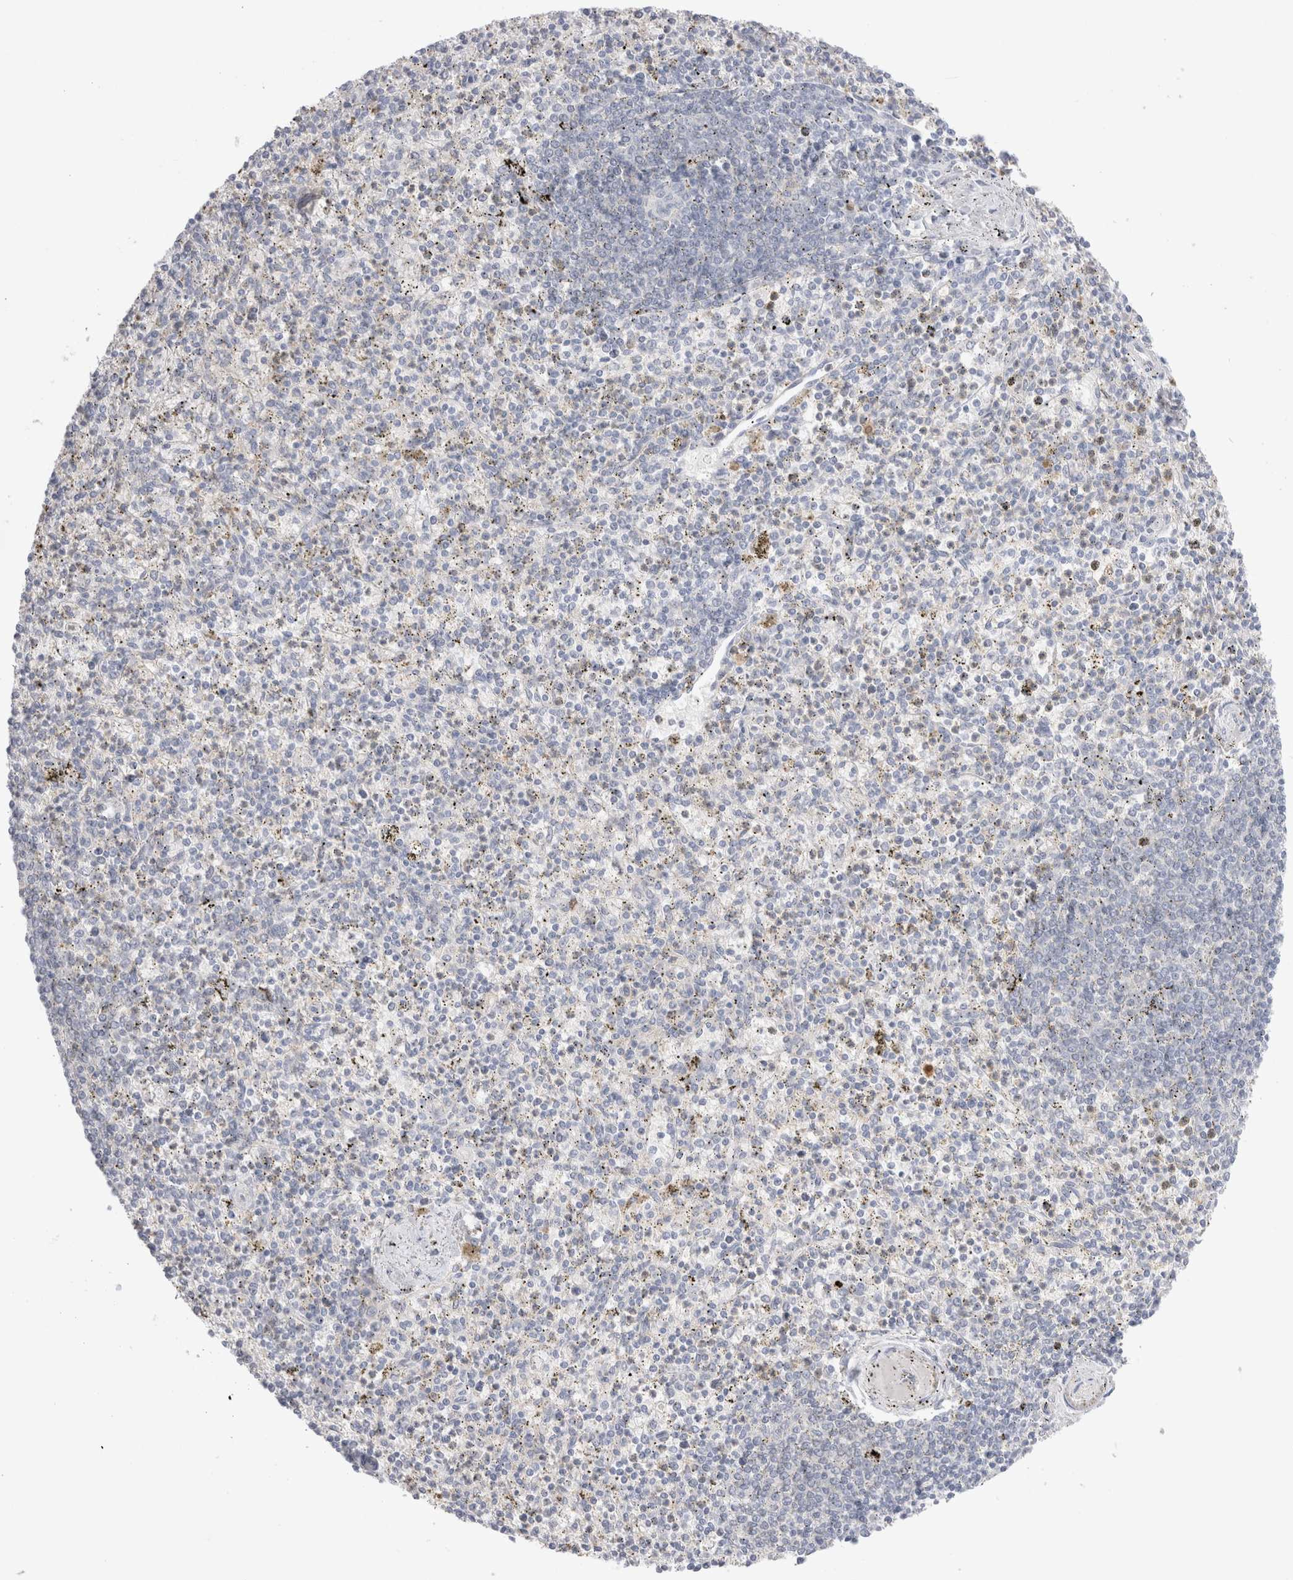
{"staining": {"intensity": "negative", "quantity": "none", "location": "none"}, "tissue": "spleen", "cell_type": "Cells in red pulp", "image_type": "normal", "snomed": [{"axis": "morphology", "description": "Normal tissue, NOS"}, {"axis": "topography", "description": "Spleen"}], "caption": "DAB immunohistochemical staining of normal human spleen shows no significant positivity in cells in red pulp.", "gene": "HPGDS", "patient": {"sex": "male", "age": 72}}